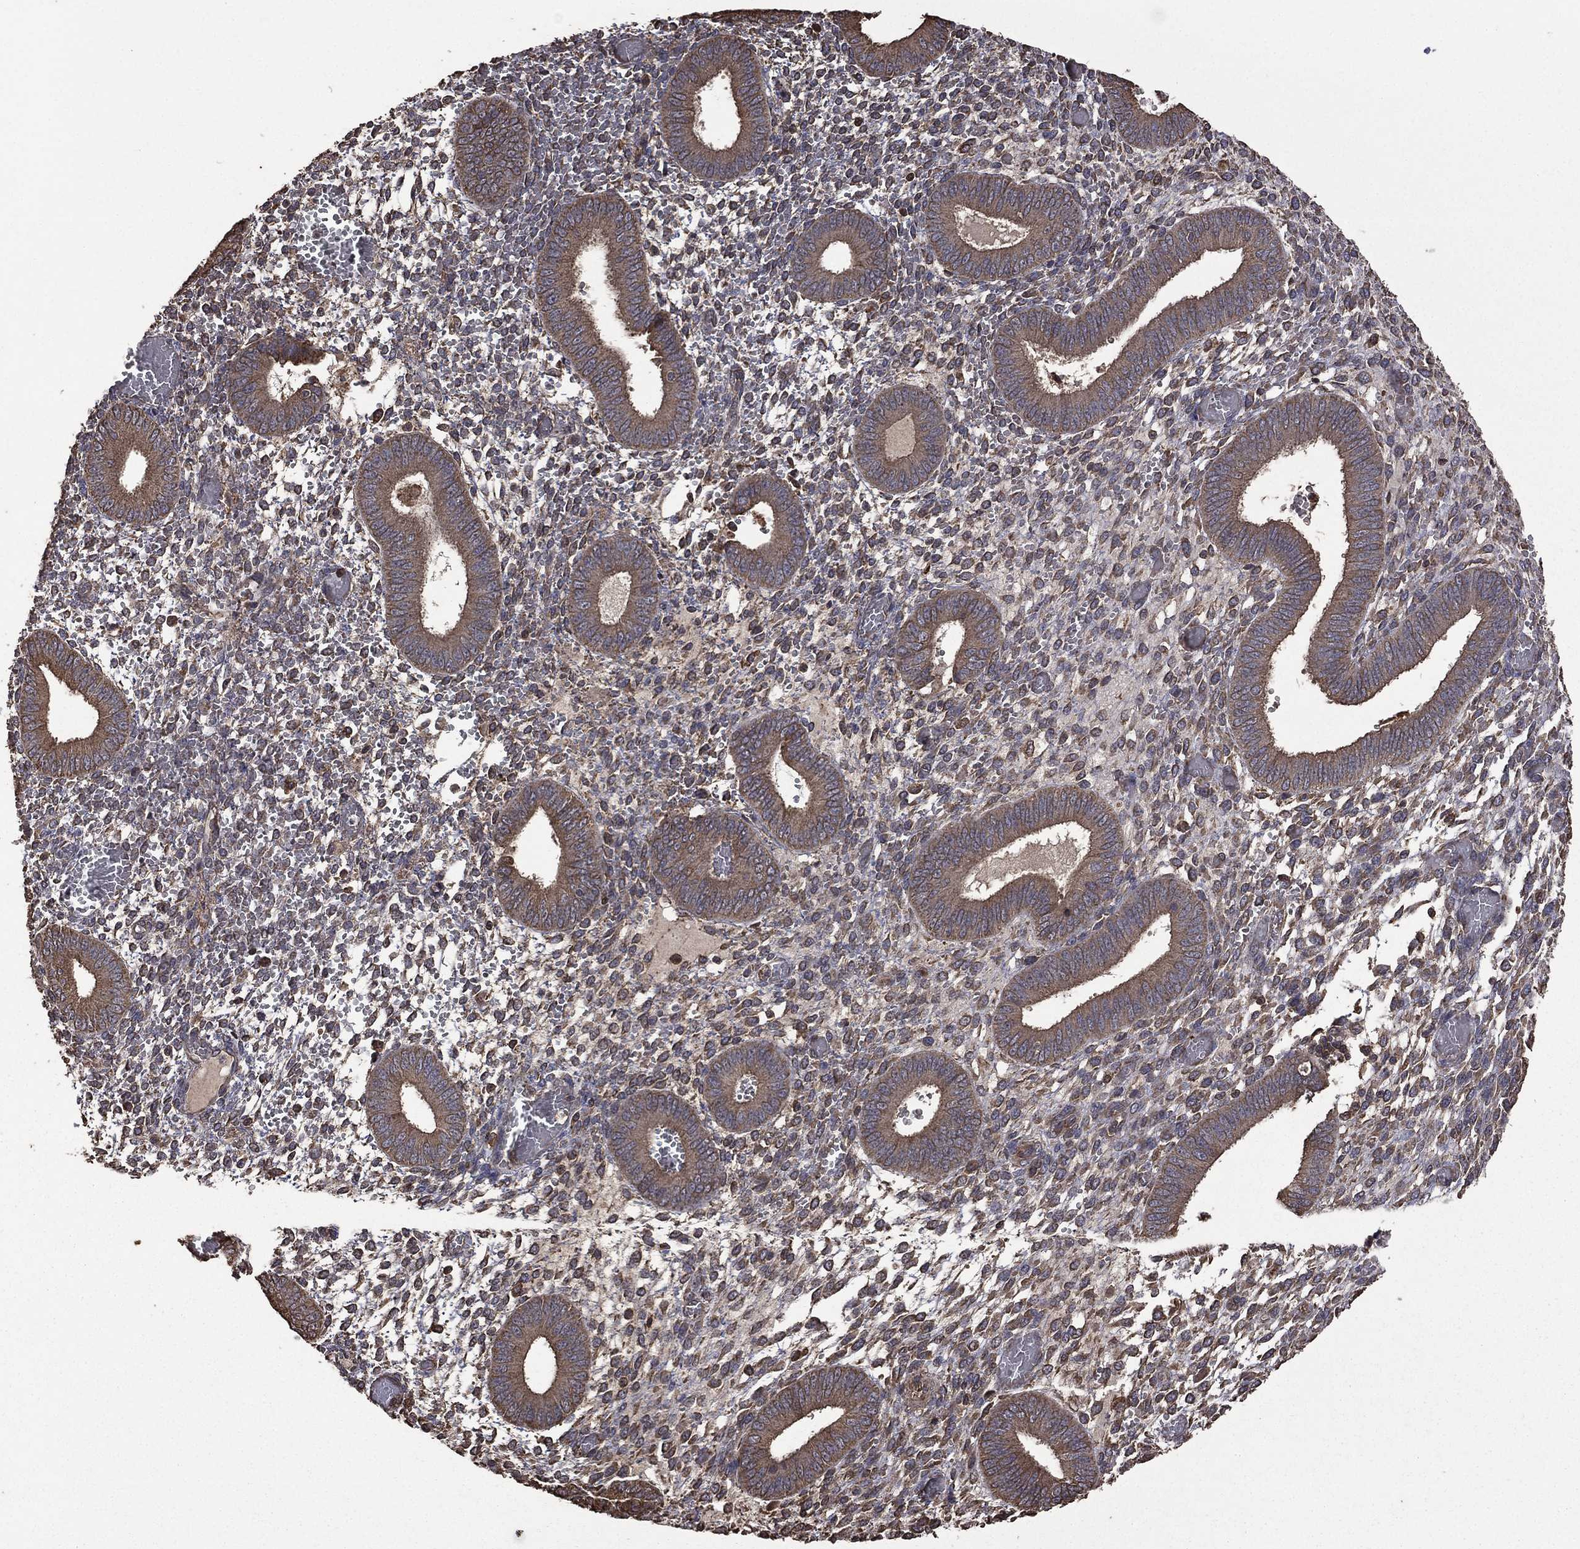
{"staining": {"intensity": "moderate", "quantity": "<25%", "location": "cytoplasmic/membranous"}, "tissue": "endometrium", "cell_type": "Cells in endometrial stroma", "image_type": "normal", "snomed": [{"axis": "morphology", "description": "Normal tissue, NOS"}, {"axis": "topography", "description": "Endometrium"}], "caption": "Immunohistochemistry (IHC) (DAB) staining of benign human endometrium displays moderate cytoplasmic/membranous protein expression in approximately <25% of cells in endometrial stroma. (brown staining indicates protein expression, while blue staining denotes nuclei).", "gene": "METTL27", "patient": {"sex": "female", "age": 42}}